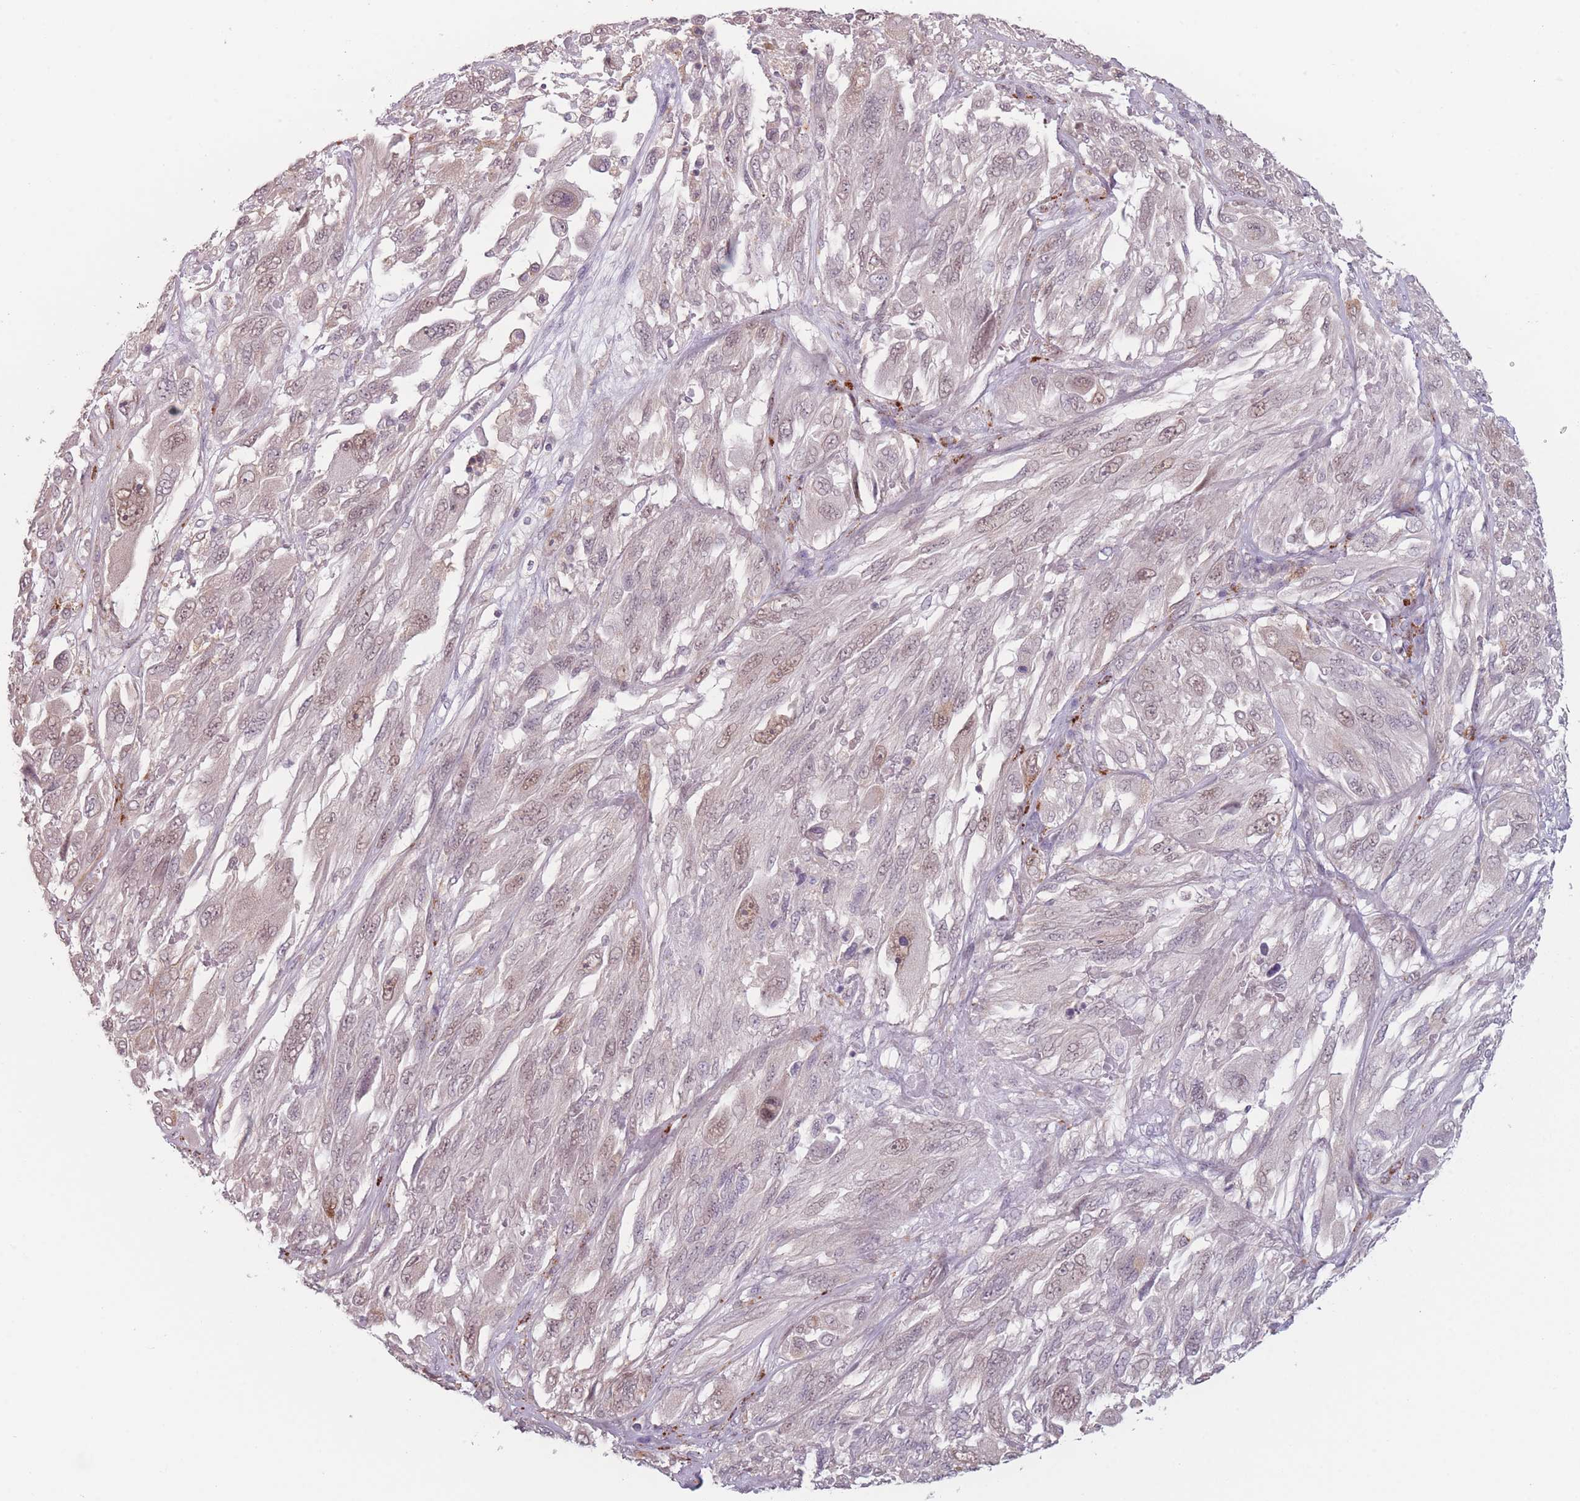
{"staining": {"intensity": "moderate", "quantity": "<25%", "location": "nuclear"}, "tissue": "melanoma", "cell_type": "Tumor cells", "image_type": "cancer", "snomed": [{"axis": "morphology", "description": "Malignant melanoma, NOS"}, {"axis": "topography", "description": "Skin"}], "caption": "Moderate nuclear protein staining is appreciated in approximately <25% of tumor cells in malignant melanoma.", "gene": "OR10C1", "patient": {"sex": "female", "age": 91}}